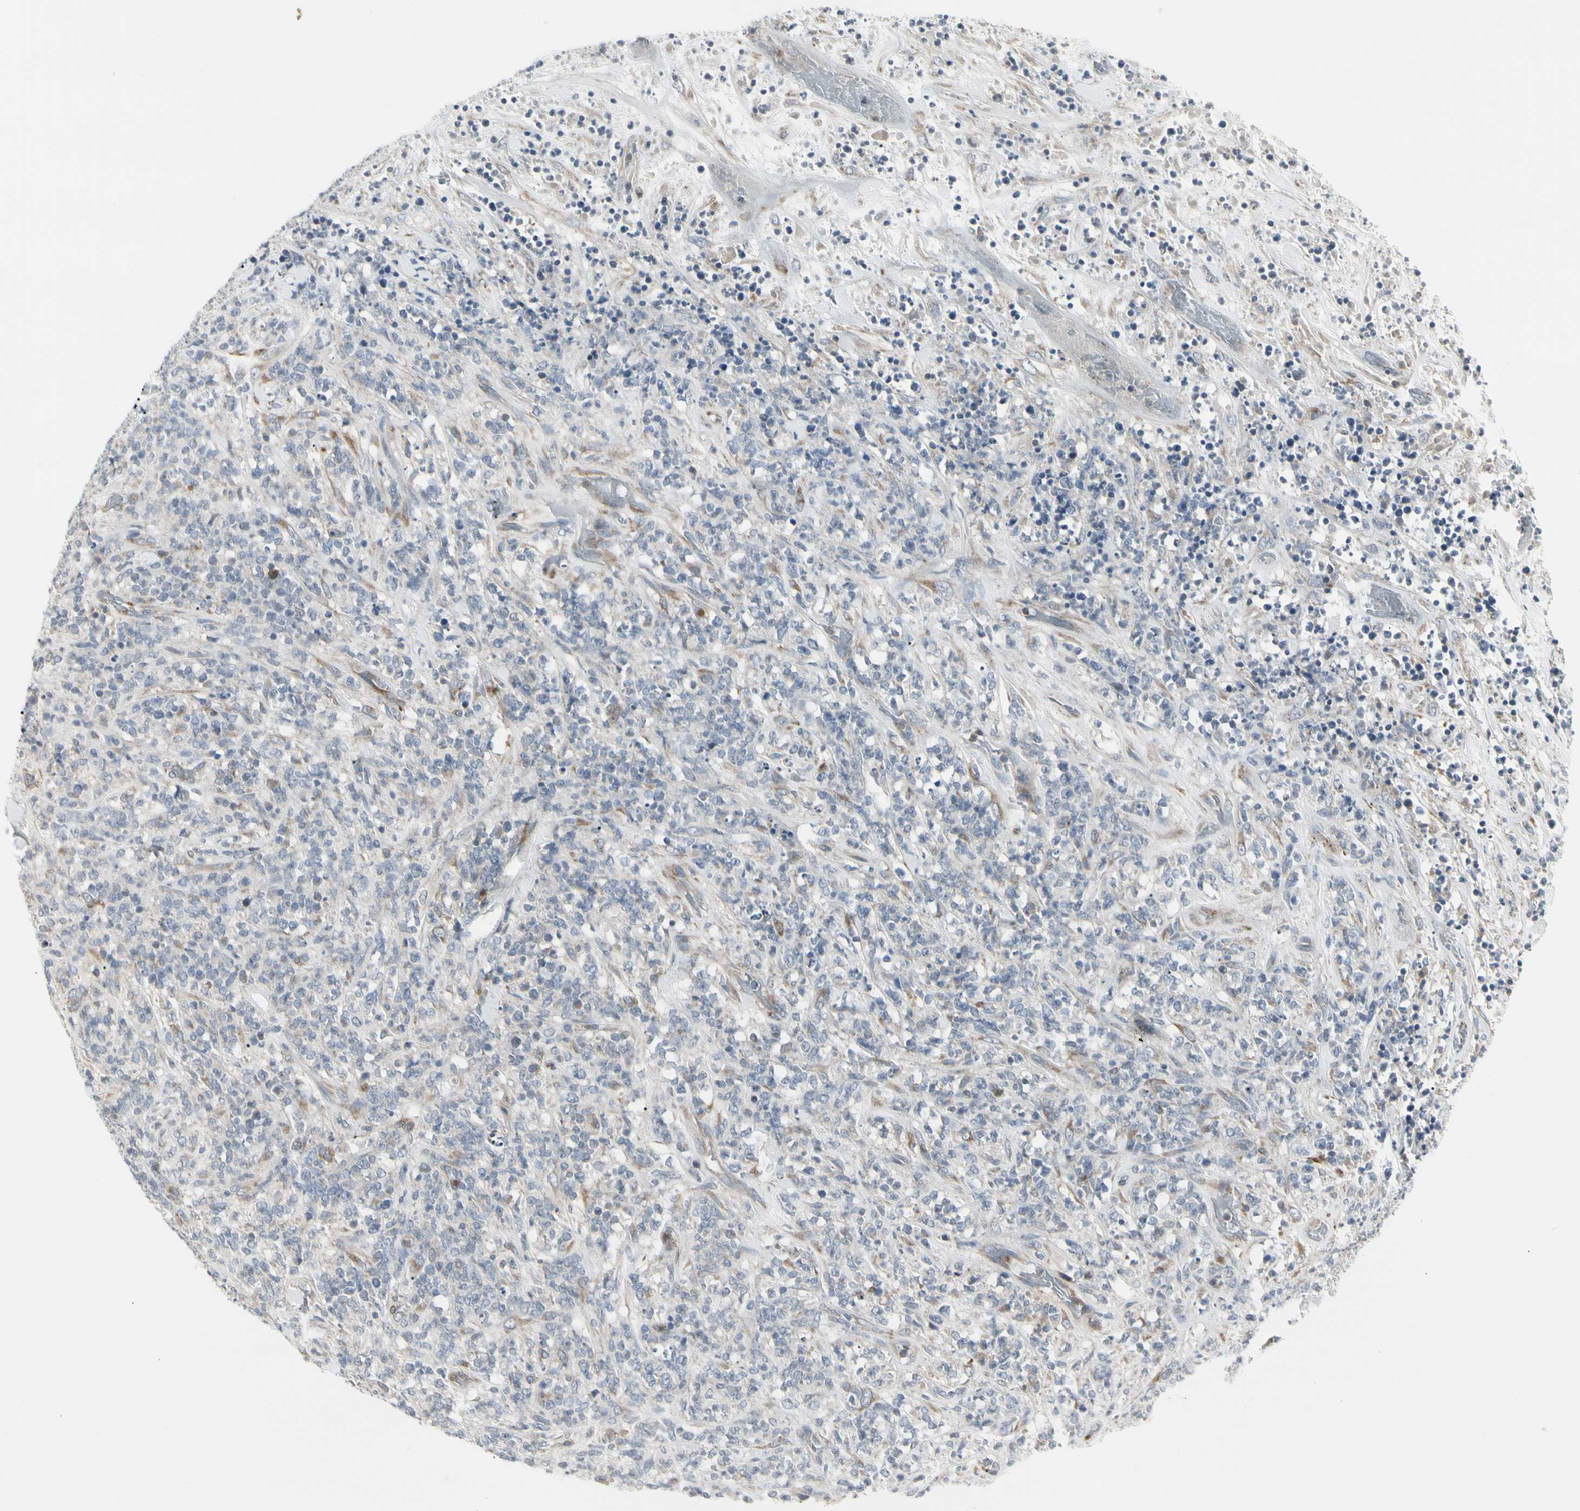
{"staining": {"intensity": "weak", "quantity": "<25%", "location": "cytoplasmic/membranous"}, "tissue": "lymphoma", "cell_type": "Tumor cells", "image_type": "cancer", "snomed": [{"axis": "morphology", "description": "Malignant lymphoma, non-Hodgkin's type, High grade"}, {"axis": "topography", "description": "Soft tissue"}], "caption": "DAB immunohistochemical staining of malignant lymphoma, non-Hodgkin's type (high-grade) displays no significant positivity in tumor cells.", "gene": "GRN", "patient": {"sex": "male", "age": 18}}